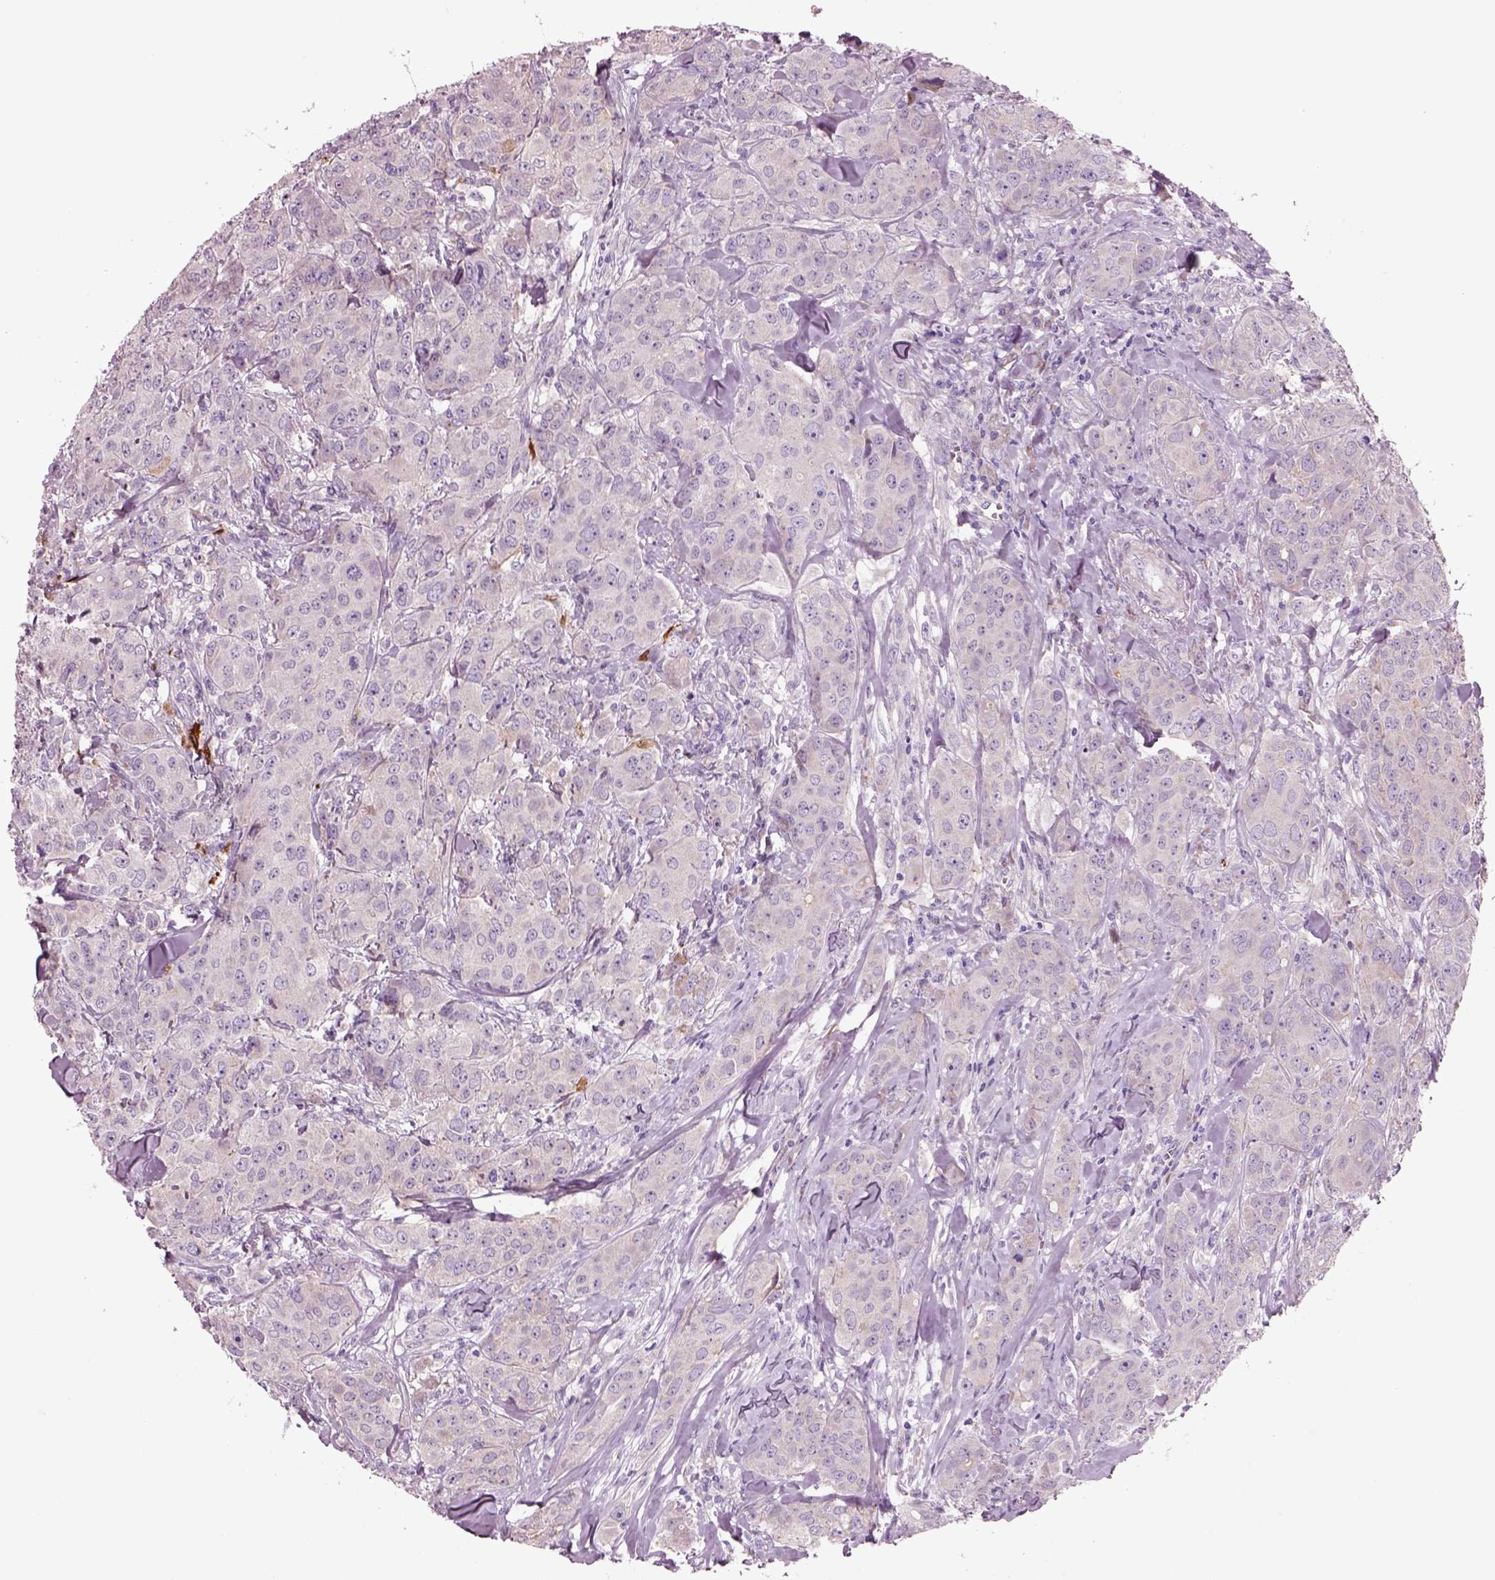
{"staining": {"intensity": "negative", "quantity": "none", "location": "none"}, "tissue": "breast cancer", "cell_type": "Tumor cells", "image_type": "cancer", "snomed": [{"axis": "morphology", "description": "Duct carcinoma"}, {"axis": "topography", "description": "Breast"}], "caption": "Tumor cells are negative for brown protein staining in breast intraductal carcinoma.", "gene": "PLPP7", "patient": {"sex": "female", "age": 43}}